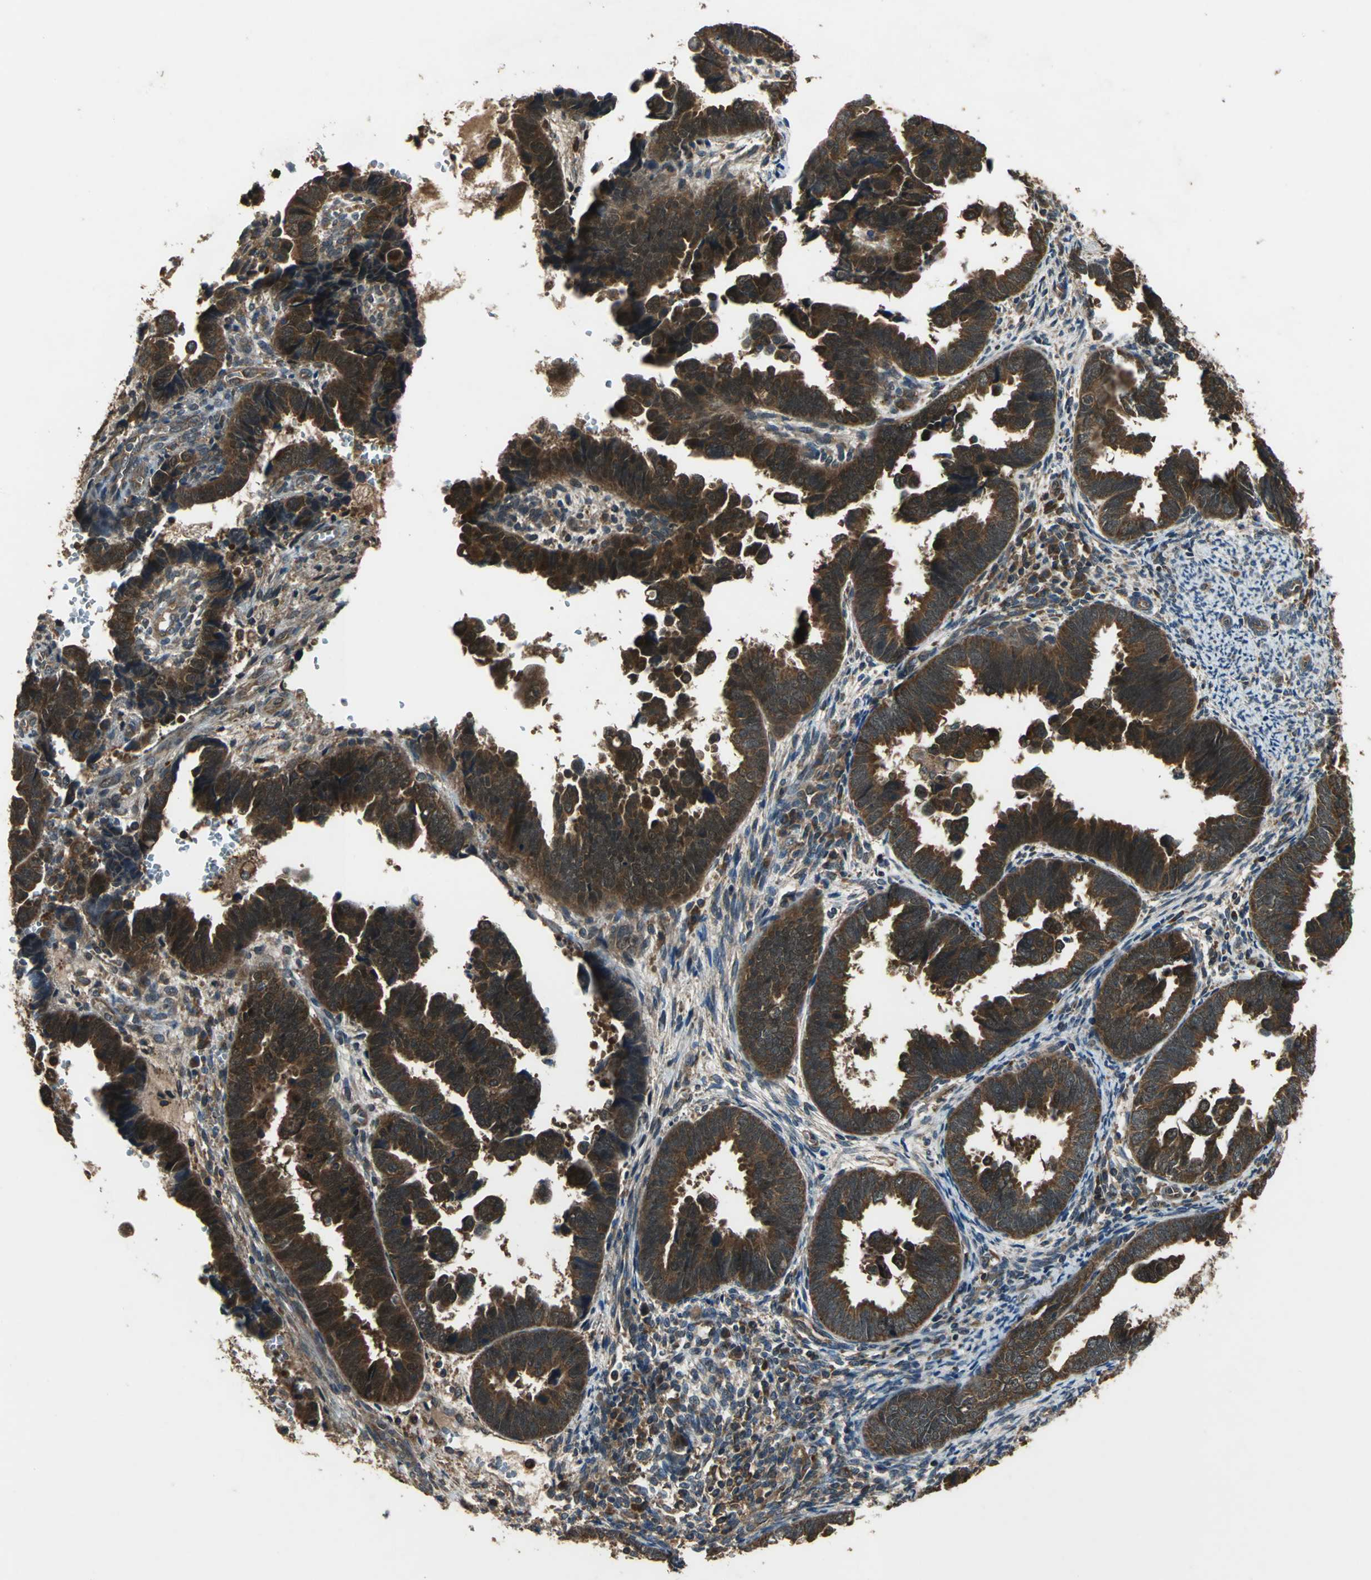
{"staining": {"intensity": "strong", "quantity": ">75%", "location": "cytoplasmic/membranous"}, "tissue": "endometrial cancer", "cell_type": "Tumor cells", "image_type": "cancer", "snomed": [{"axis": "morphology", "description": "Adenocarcinoma, NOS"}, {"axis": "topography", "description": "Endometrium"}], "caption": "DAB immunohistochemical staining of endometrial cancer shows strong cytoplasmic/membranous protein staining in approximately >75% of tumor cells.", "gene": "ZNF608", "patient": {"sex": "female", "age": 75}}